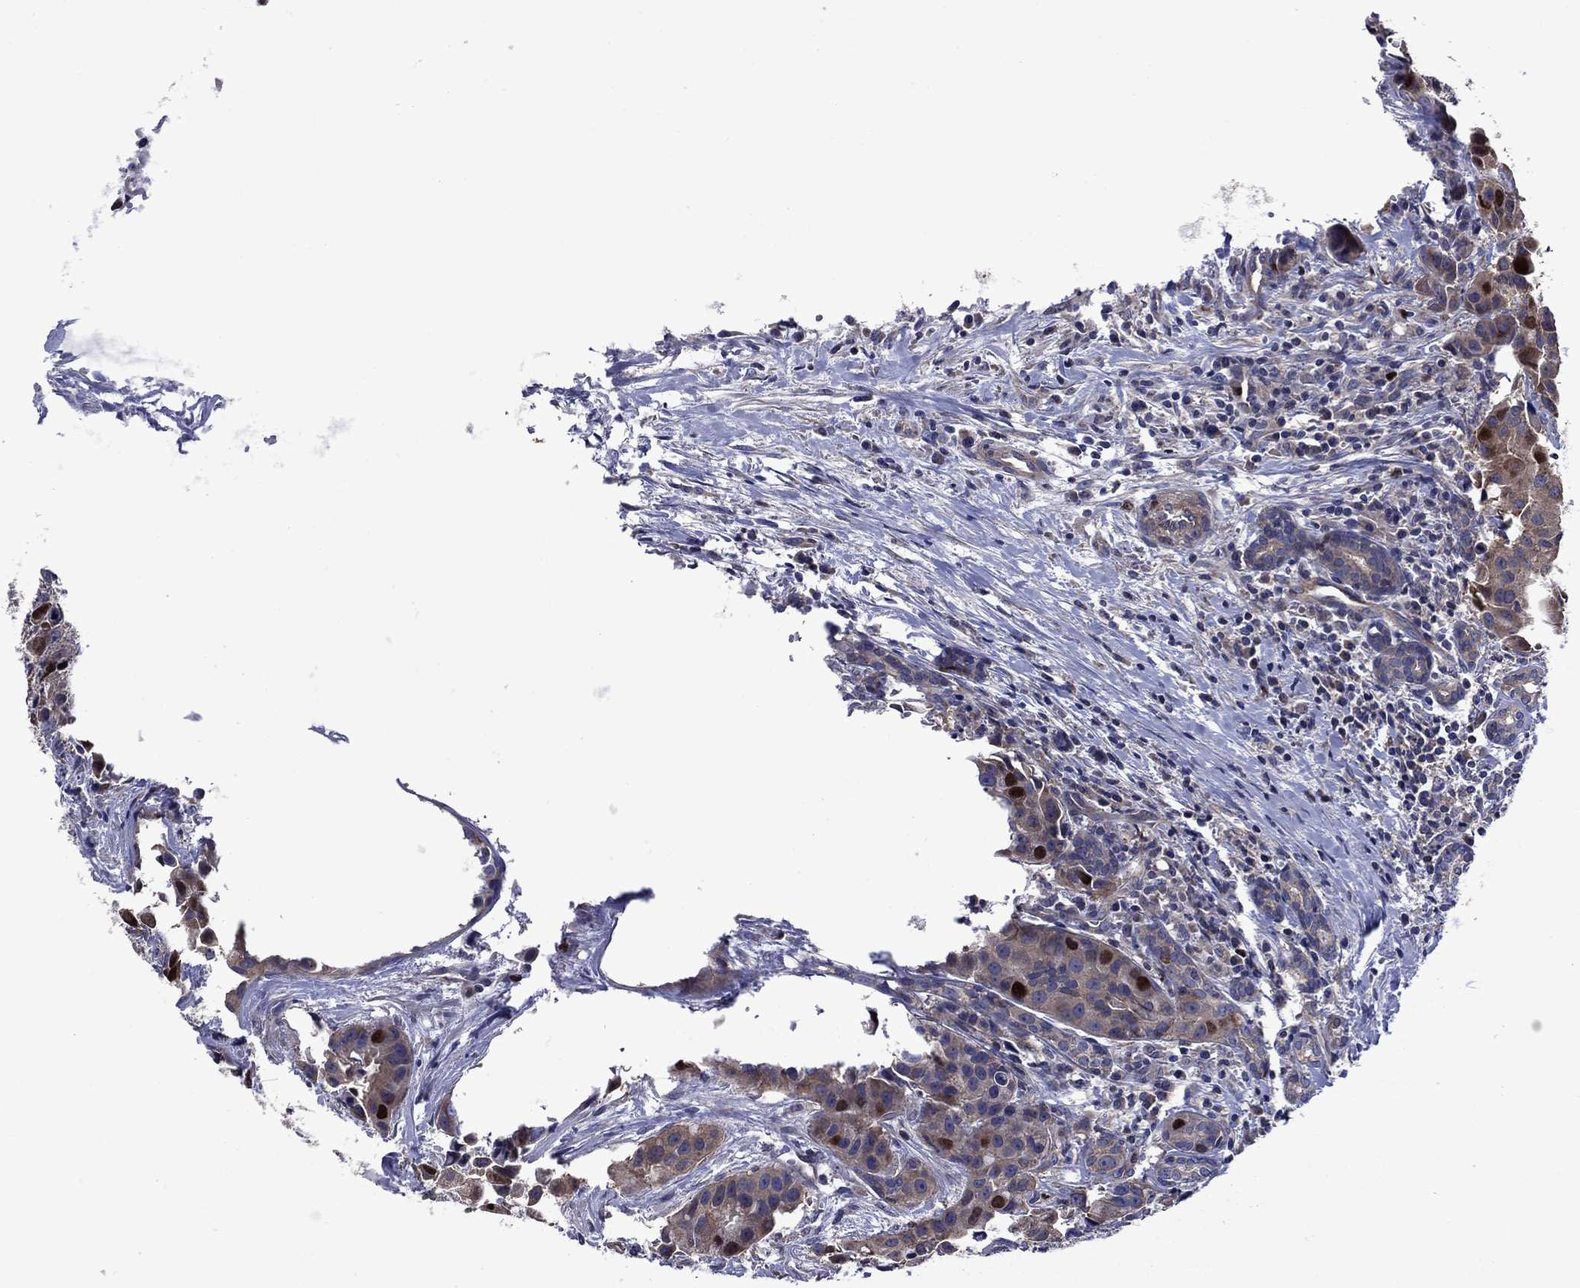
{"staining": {"intensity": "strong", "quantity": "25%-75%", "location": "cytoplasmic/membranous"}, "tissue": "head and neck cancer", "cell_type": "Tumor cells", "image_type": "cancer", "snomed": [{"axis": "morphology", "description": "Adenocarcinoma, NOS"}, {"axis": "topography", "description": "Head-Neck"}], "caption": "Immunohistochemical staining of human head and neck adenocarcinoma reveals high levels of strong cytoplasmic/membranous protein positivity in about 25%-75% of tumor cells.", "gene": "KIF22", "patient": {"sex": "male", "age": 76}}